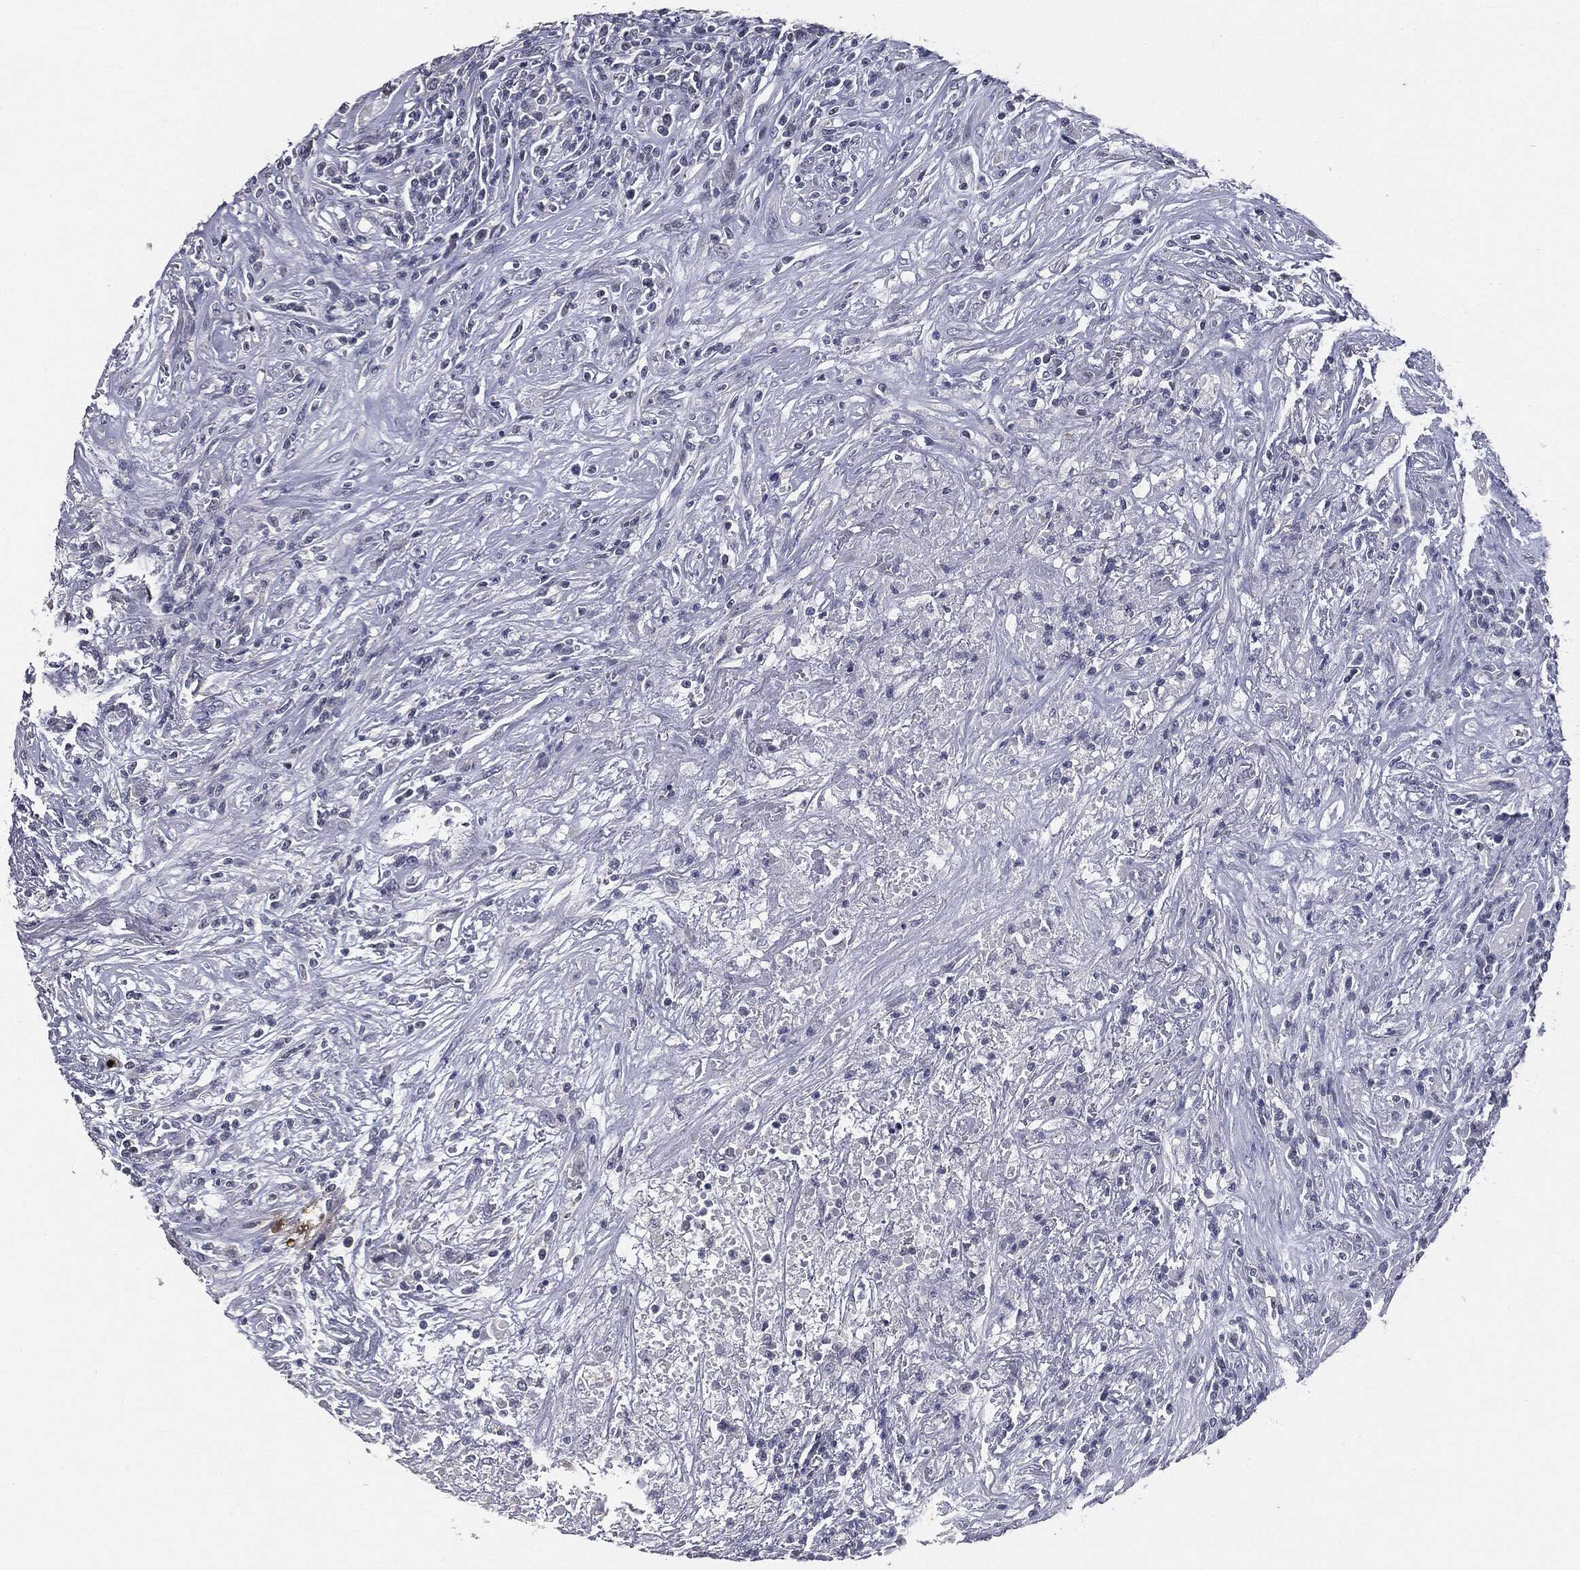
{"staining": {"intensity": "negative", "quantity": "none", "location": "none"}, "tissue": "lymphoma", "cell_type": "Tumor cells", "image_type": "cancer", "snomed": [{"axis": "morphology", "description": "Malignant lymphoma, non-Hodgkin's type, High grade"}, {"axis": "topography", "description": "Lung"}], "caption": "High magnification brightfield microscopy of malignant lymphoma, non-Hodgkin's type (high-grade) stained with DAB (3,3'-diaminobenzidine) (brown) and counterstained with hematoxylin (blue): tumor cells show no significant expression.", "gene": "SLC2A2", "patient": {"sex": "male", "age": 79}}